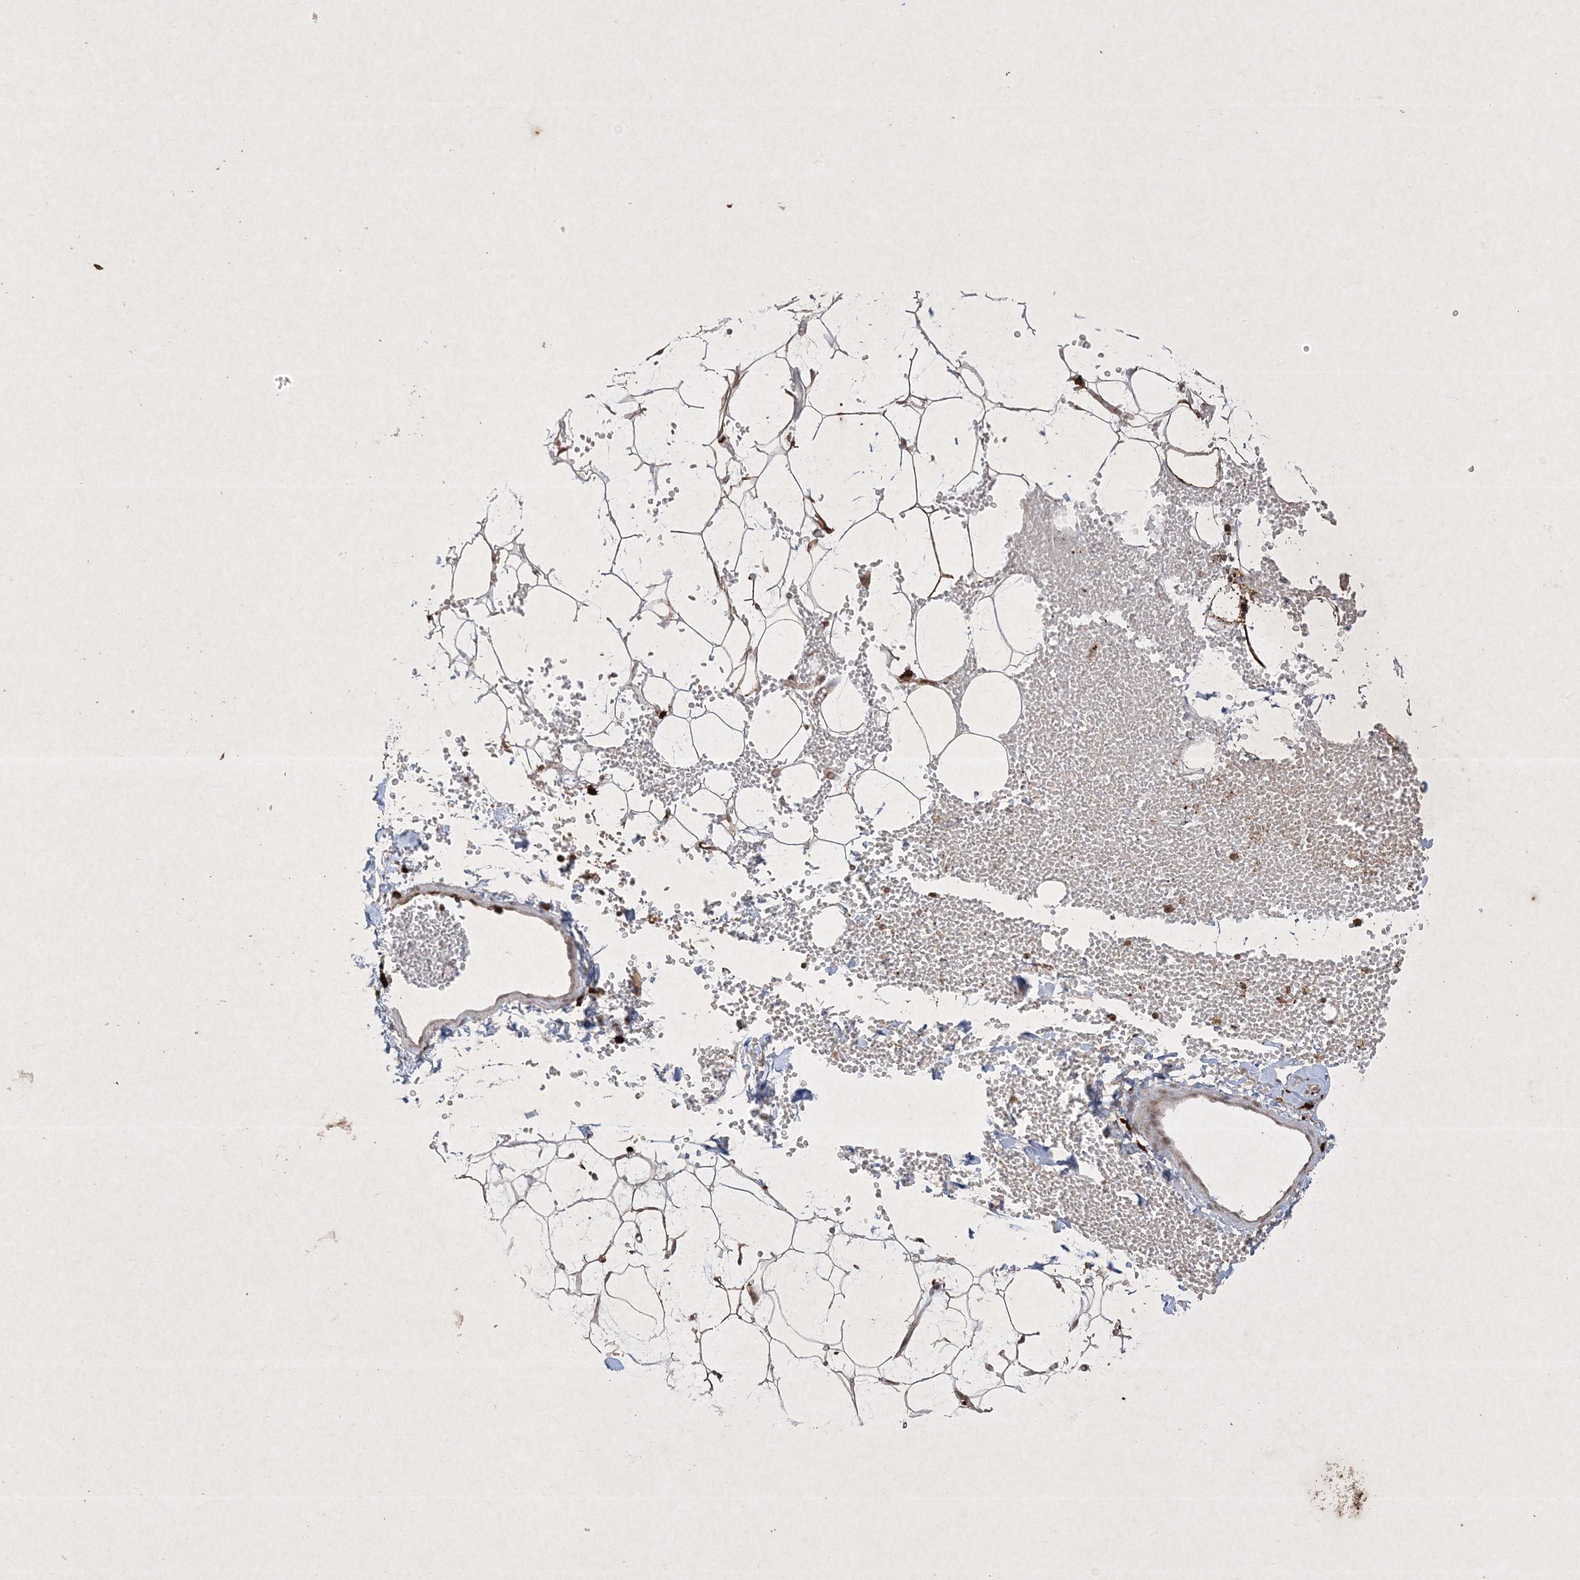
{"staining": {"intensity": "moderate", "quantity": "25%-75%", "location": "cytoplasmic/membranous"}, "tissue": "adipose tissue", "cell_type": "Adipocytes", "image_type": "normal", "snomed": [{"axis": "morphology", "description": "Normal tissue, NOS"}, {"axis": "topography", "description": "Breast"}], "caption": "Unremarkable adipose tissue reveals moderate cytoplasmic/membranous expression in about 25%-75% of adipocytes (Stains: DAB in brown, nuclei in blue, Microscopy: brightfield microscopy at high magnification)..", "gene": "PTK6", "patient": {"sex": "female", "age": 23}}